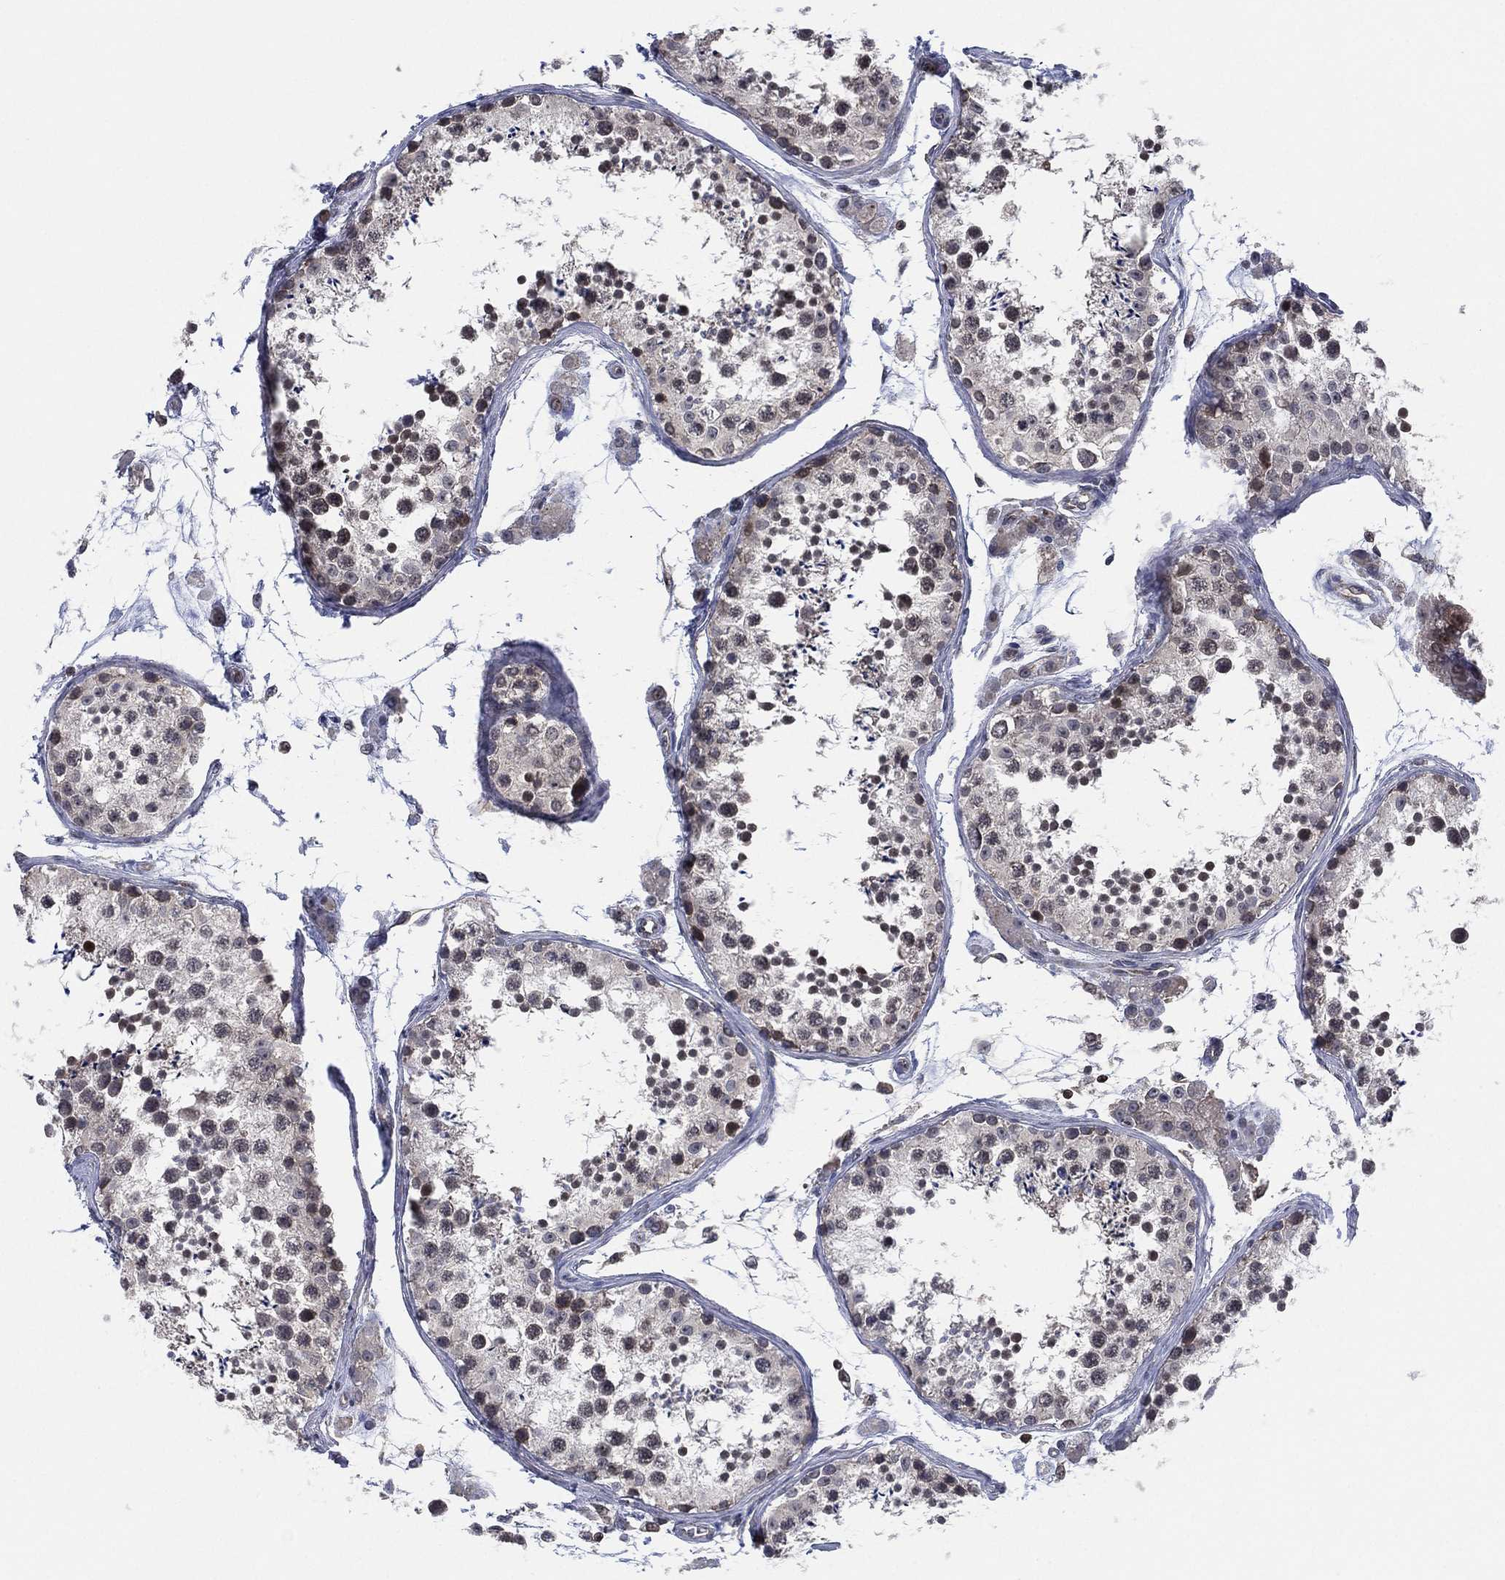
{"staining": {"intensity": "moderate", "quantity": "<25%", "location": "nuclear"}, "tissue": "testis", "cell_type": "Cells in seminiferous ducts", "image_type": "normal", "snomed": [{"axis": "morphology", "description": "Normal tissue, NOS"}, {"axis": "topography", "description": "Testis"}], "caption": "IHC of unremarkable testis exhibits low levels of moderate nuclear staining in approximately <25% of cells in seminiferous ducts.", "gene": "TMCO1", "patient": {"sex": "male", "age": 41}}